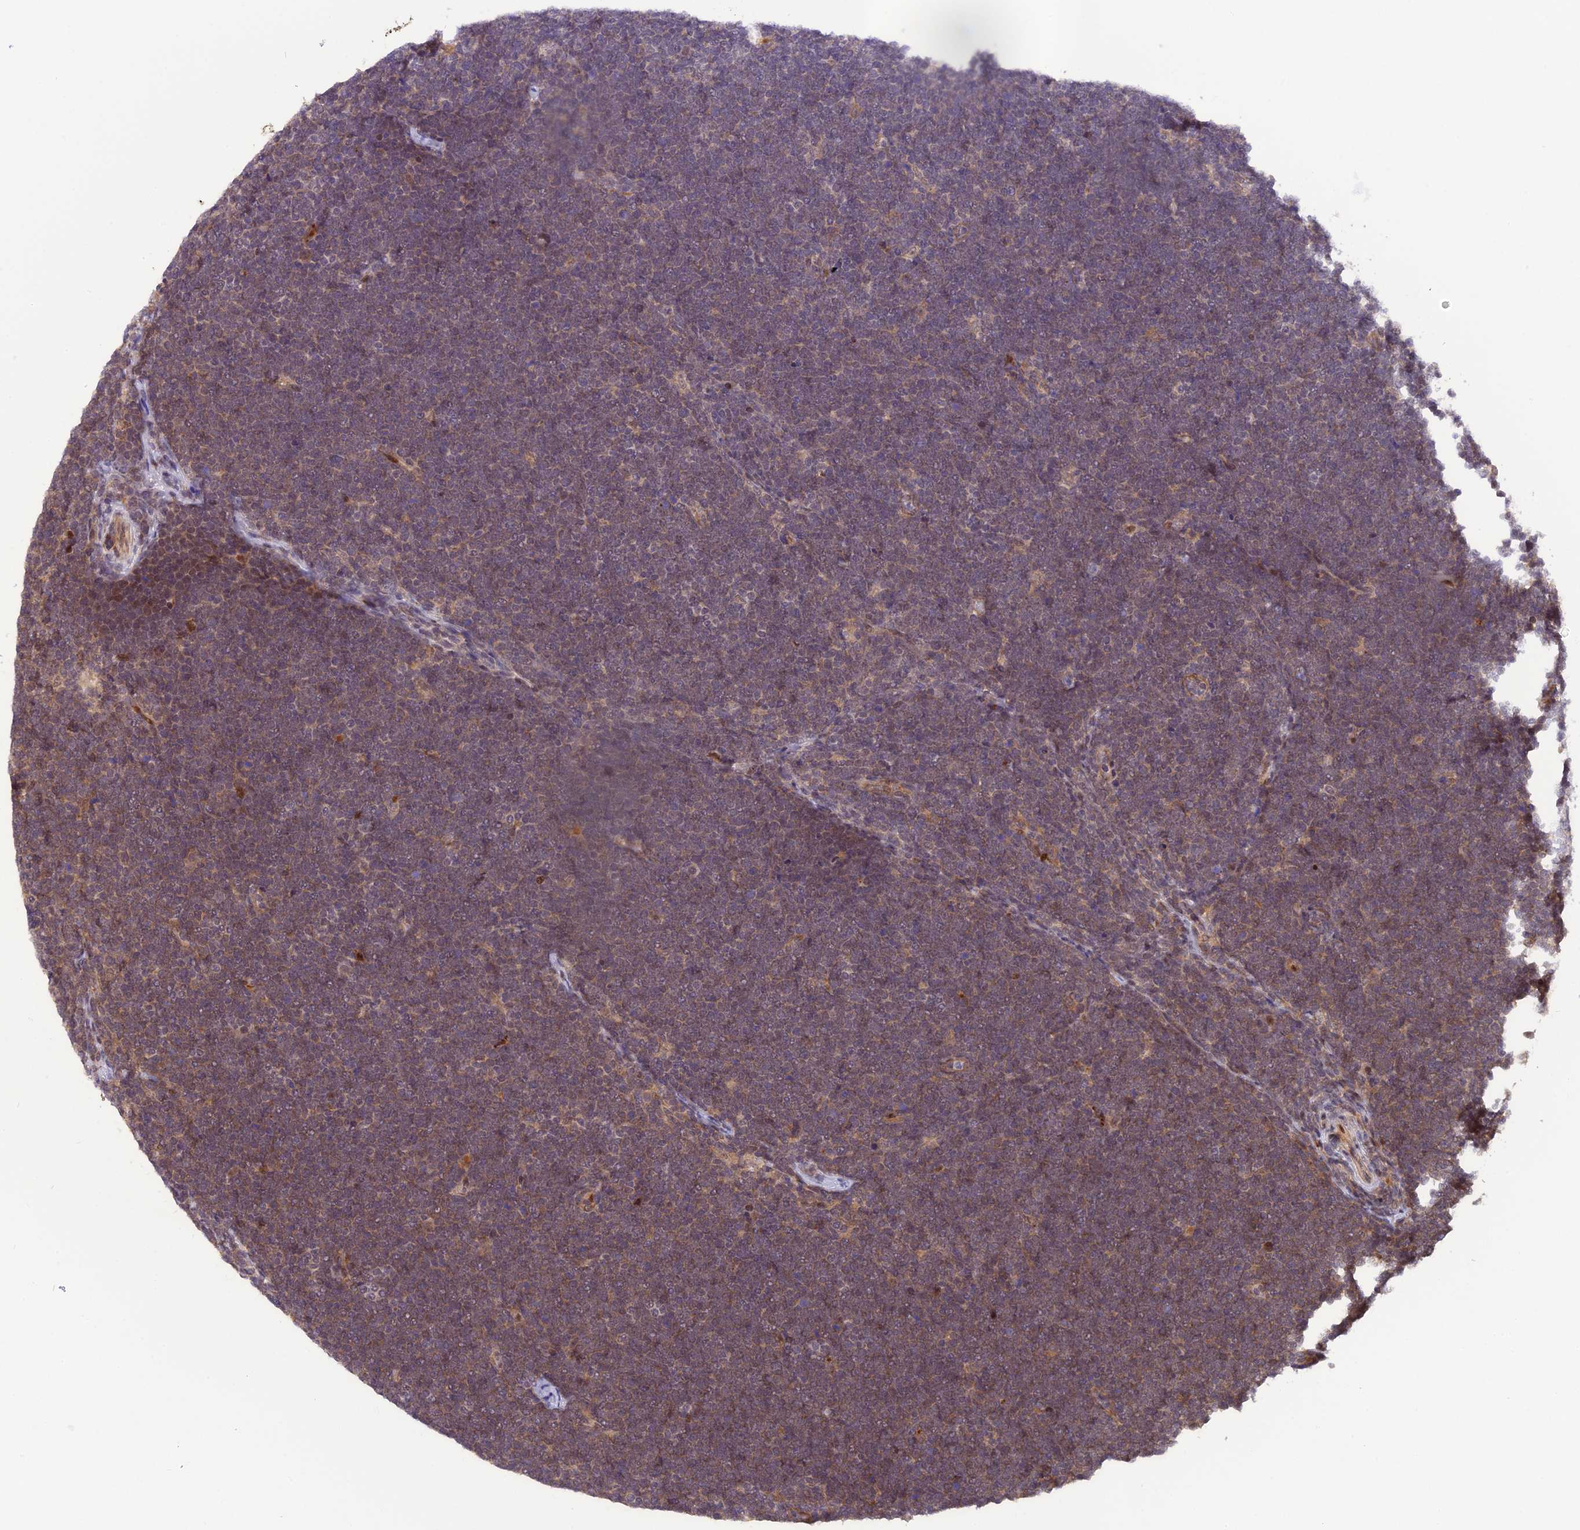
{"staining": {"intensity": "weak", "quantity": ">75%", "location": "cytoplasmic/membranous"}, "tissue": "lymphoma", "cell_type": "Tumor cells", "image_type": "cancer", "snomed": [{"axis": "morphology", "description": "Malignant lymphoma, non-Hodgkin's type, High grade"}, {"axis": "topography", "description": "Lymph node"}], "caption": "The immunohistochemical stain labels weak cytoplasmic/membranous positivity in tumor cells of lymphoma tissue. Nuclei are stained in blue.", "gene": "SAMD4A", "patient": {"sex": "male", "age": 13}}